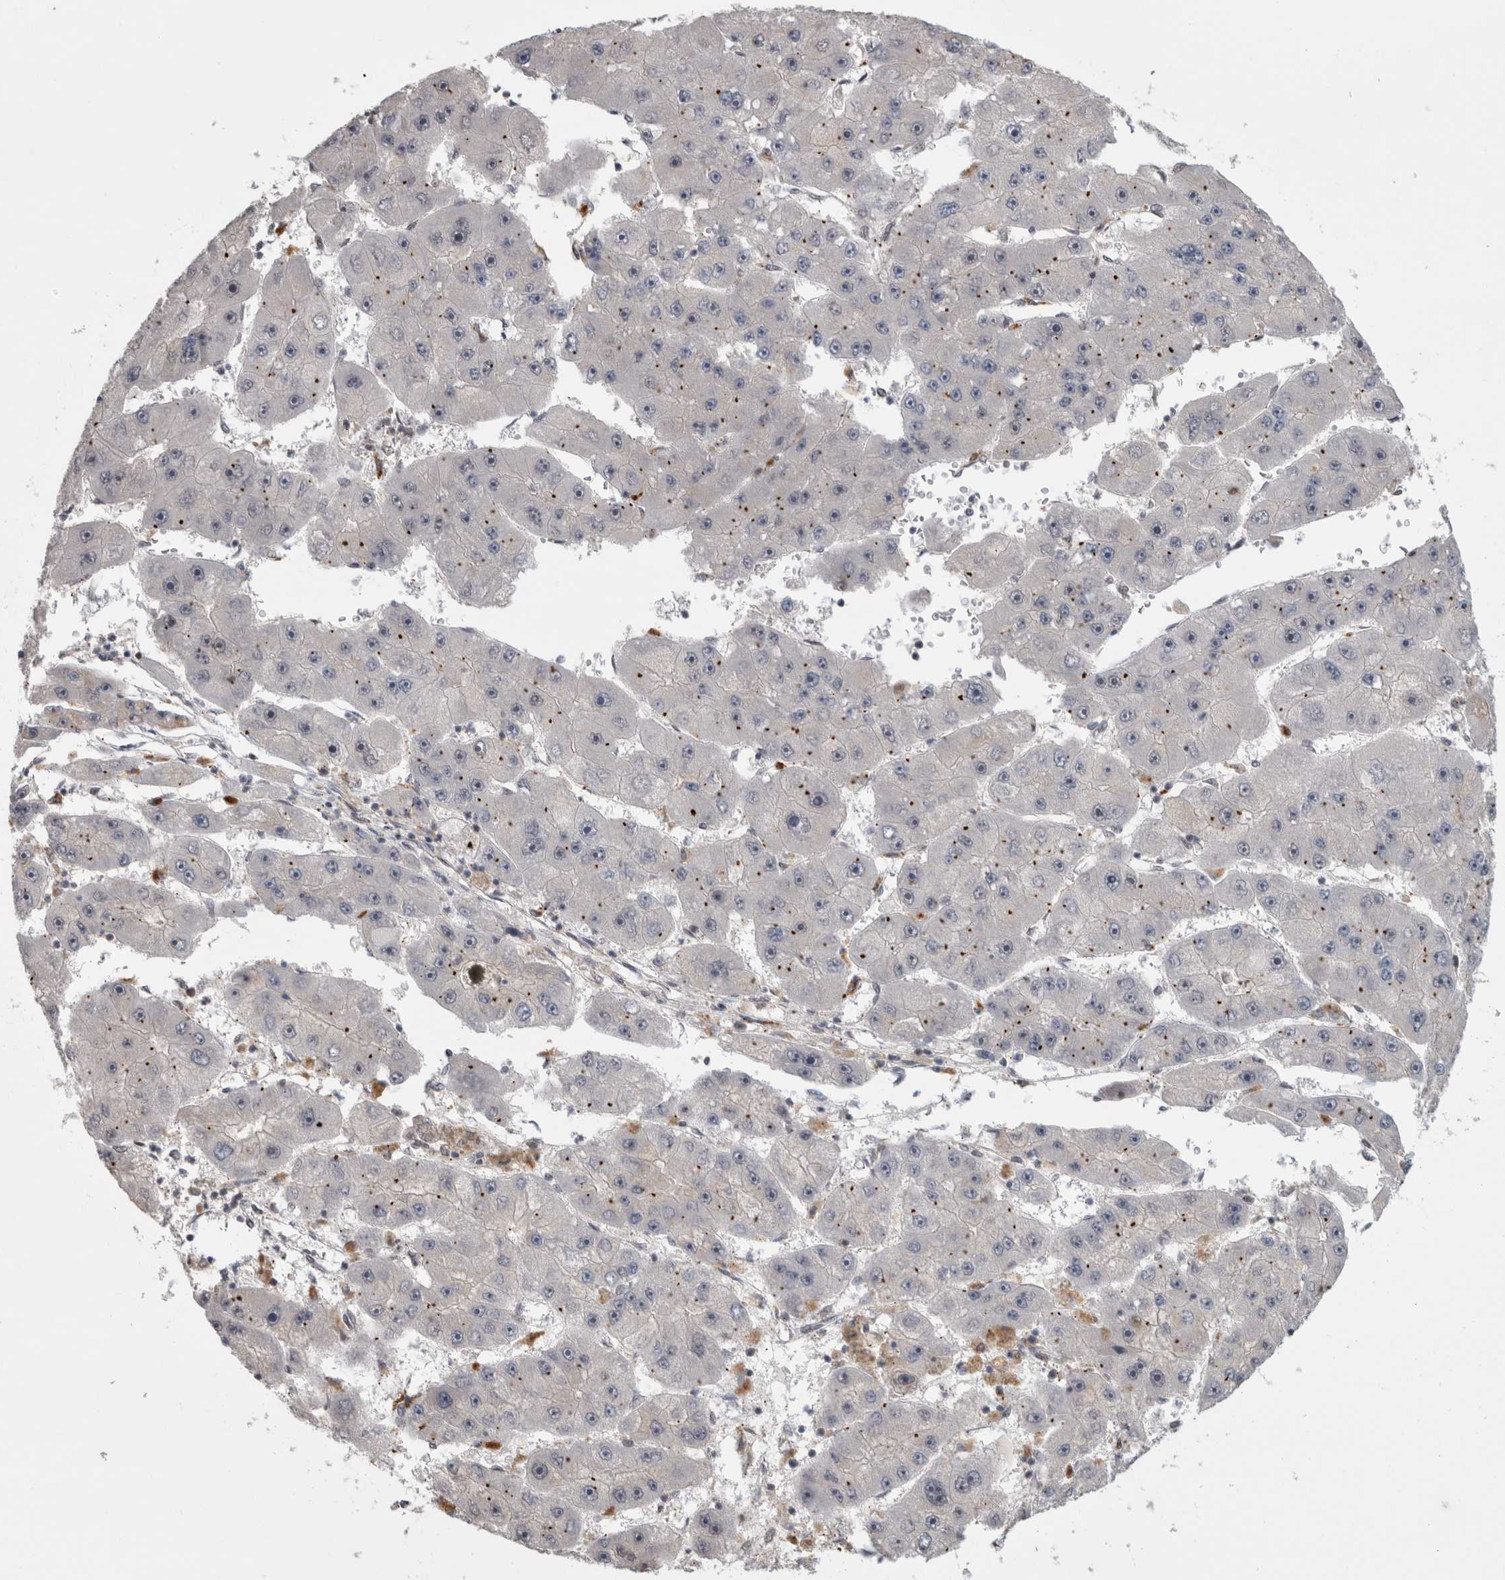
{"staining": {"intensity": "negative", "quantity": "none", "location": "none"}, "tissue": "liver cancer", "cell_type": "Tumor cells", "image_type": "cancer", "snomed": [{"axis": "morphology", "description": "Carcinoma, Hepatocellular, NOS"}, {"axis": "topography", "description": "Liver"}], "caption": "Photomicrograph shows no protein expression in tumor cells of liver cancer tissue. (Stains: DAB immunohistochemistry (IHC) with hematoxylin counter stain, Microscopy: brightfield microscopy at high magnification).", "gene": "MTBP", "patient": {"sex": "female", "age": 61}}